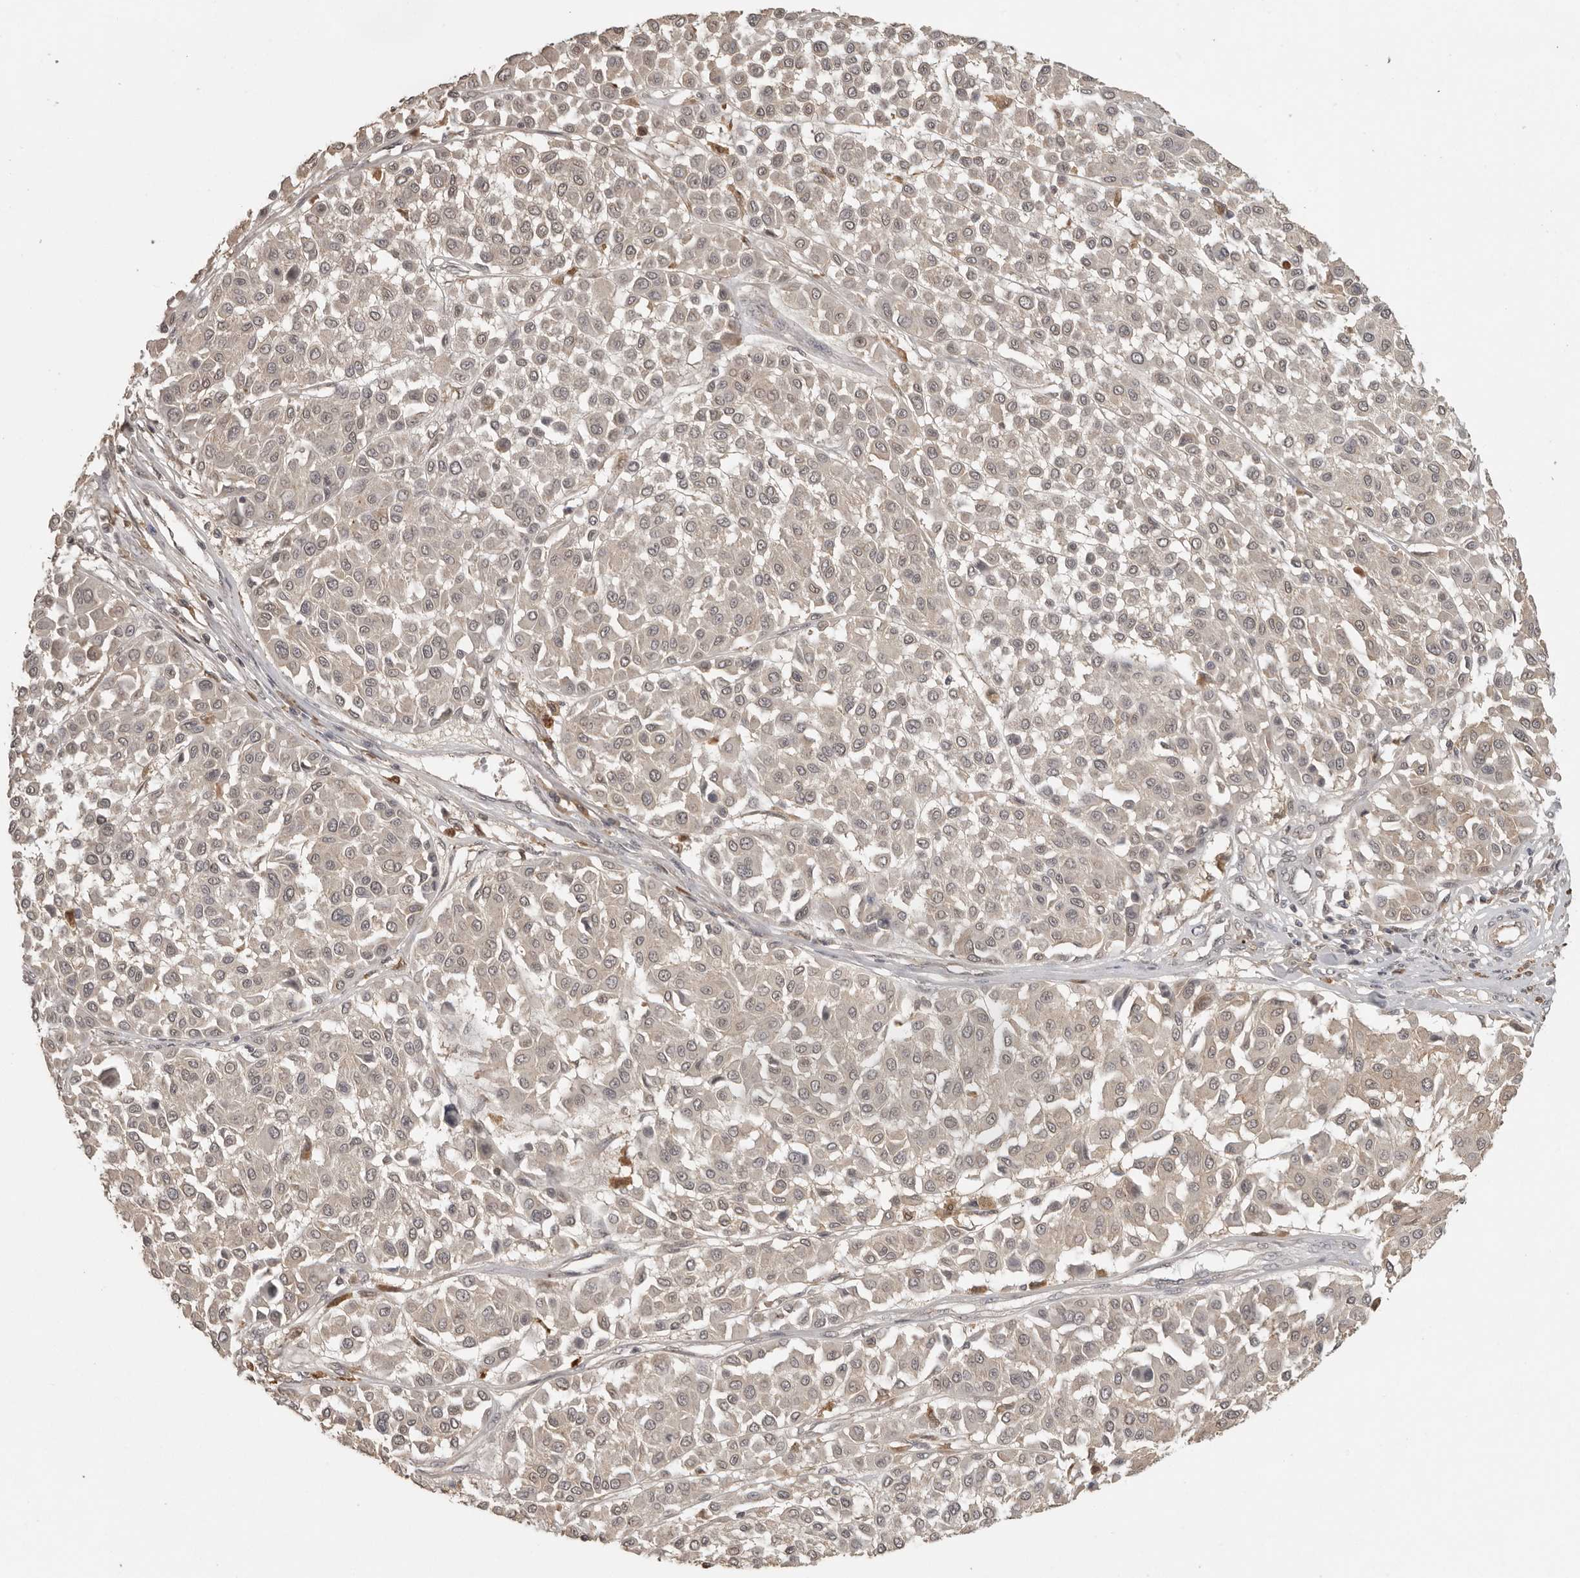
{"staining": {"intensity": "weak", "quantity": "<25%", "location": "cytoplasmic/membranous"}, "tissue": "melanoma", "cell_type": "Tumor cells", "image_type": "cancer", "snomed": [{"axis": "morphology", "description": "Malignant melanoma, Metastatic site"}, {"axis": "topography", "description": "Soft tissue"}], "caption": "High power microscopy micrograph of an immunohistochemistry image of melanoma, revealing no significant positivity in tumor cells.", "gene": "CTF1", "patient": {"sex": "male", "age": 41}}